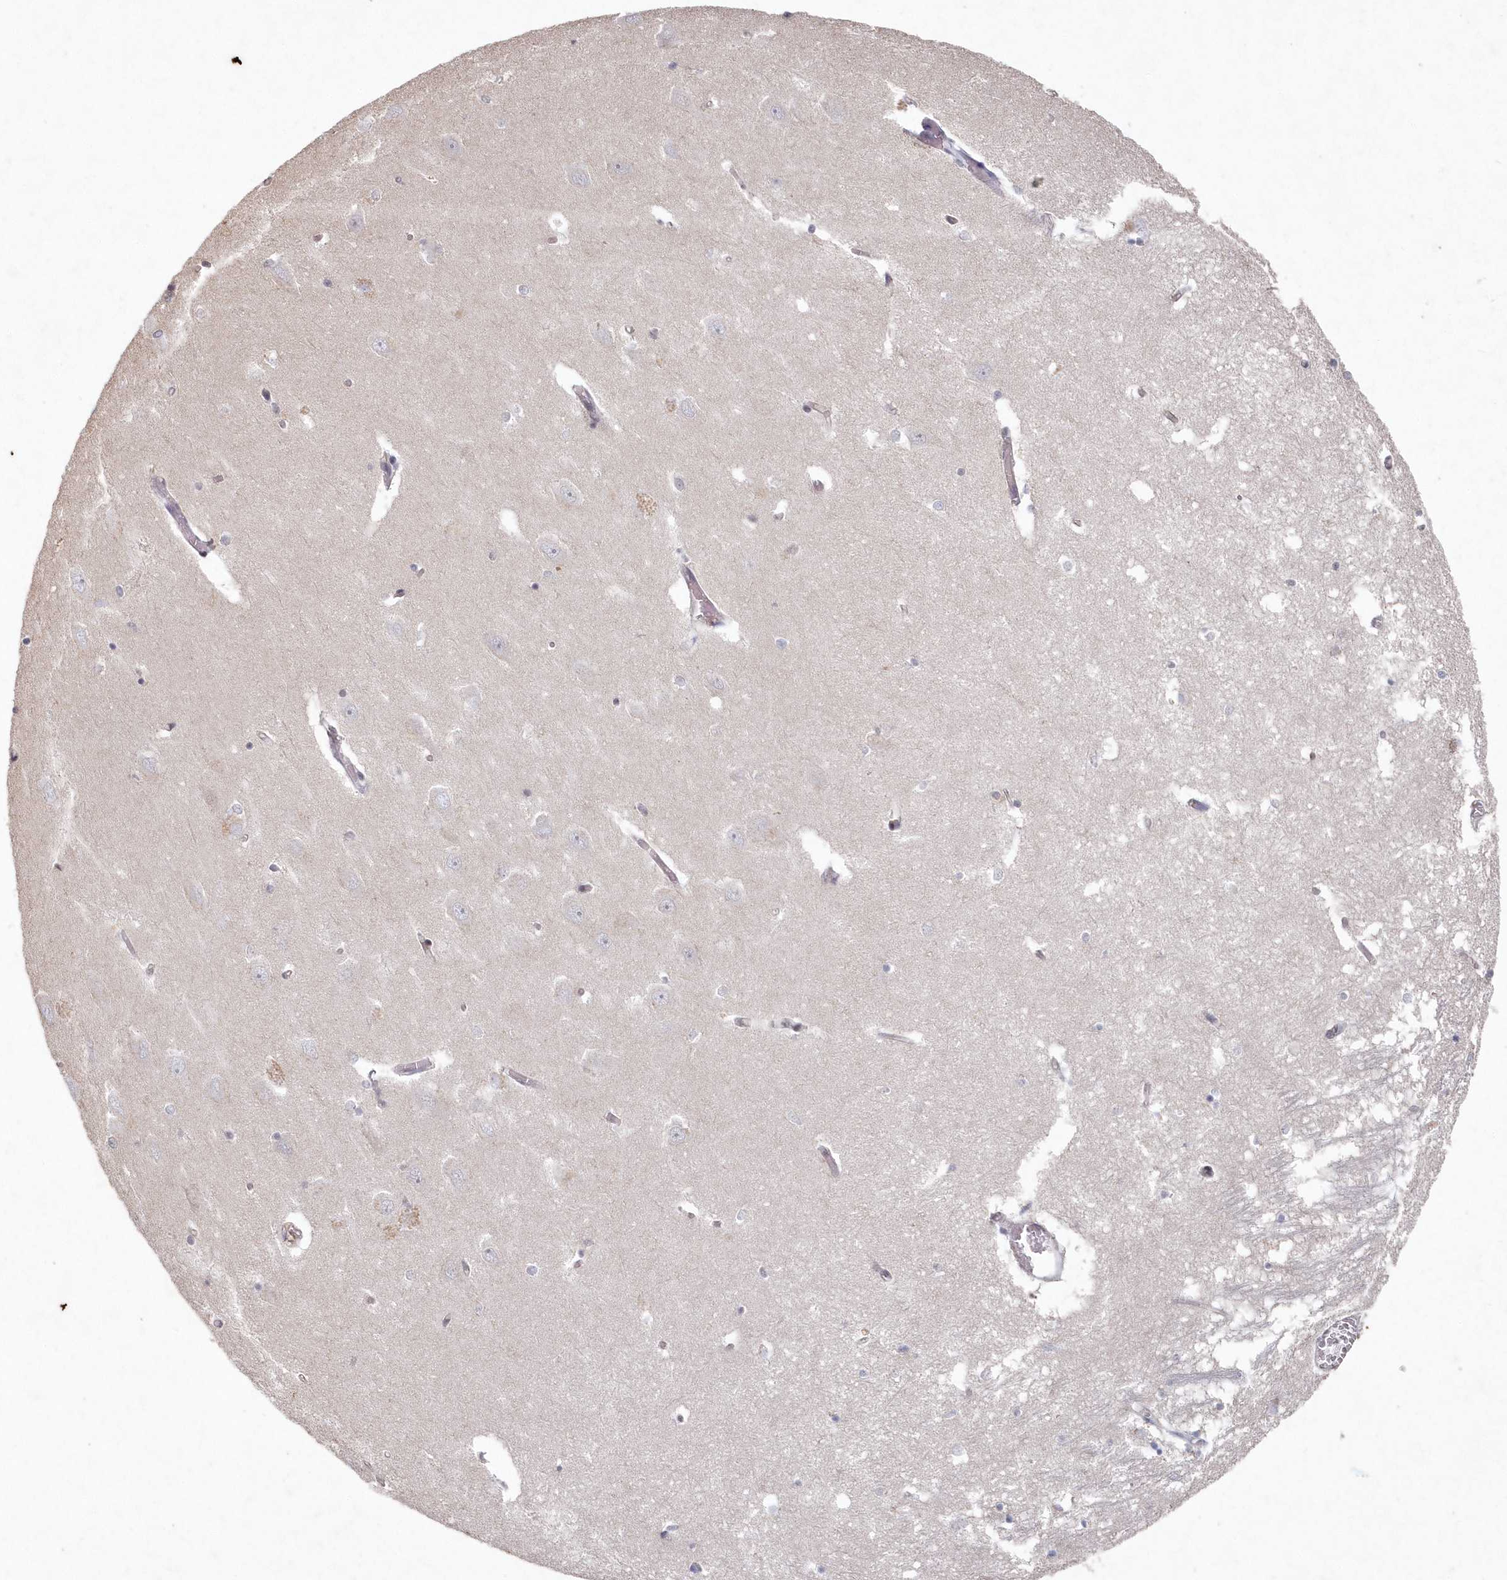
{"staining": {"intensity": "negative", "quantity": "none", "location": "none"}, "tissue": "hippocampus", "cell_type": "Glial cells", "image_type": "normal", "snomed": [{"axis": "morphology", "description": "Normal tissue, NOS"}, {"axis": "topography", "description": "Hippocampus"}], "caption": "An image of hippocampus stained for a protein exhibits no brown staining in glial cells.", "gene": "VSIG2", "patient": {"sex": "male", "age": 70}}